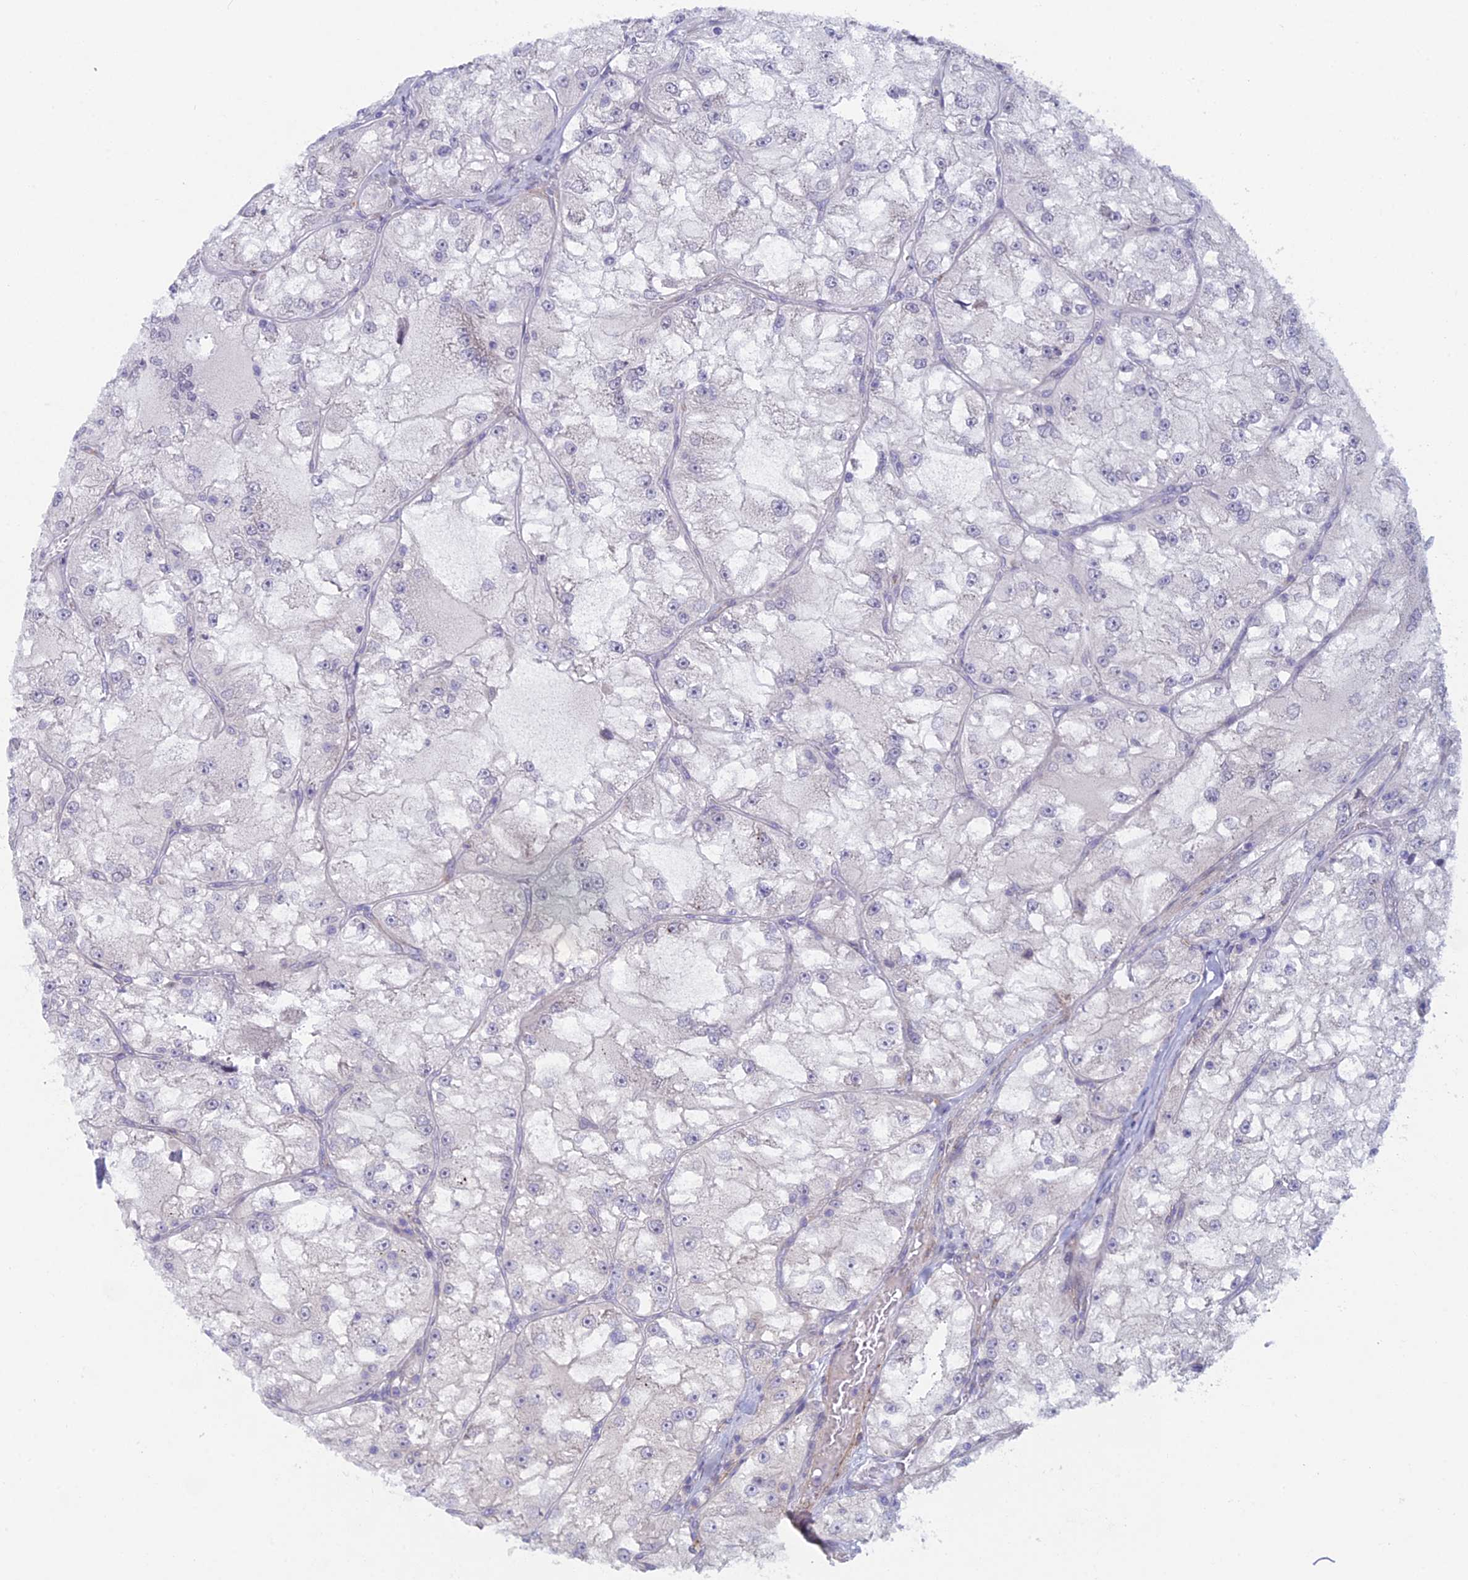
{"staining": {"intensity": "negative", "quantity": "none", "location": "none"}, "tissue": "renal cancer", "cell_type": "Tumor cells", "image_type": "cancer", "snomed": [{"axis": "morphology", "description": "Adenocarcinoma, NOS"}, {"axis": "topography", "description": "Kidney"}], "caption": "There is no significant expression in tumor cells of renal cancer (adenocarcinoma).", "gene": "PPP1R26", "patient": {"sex": "female", "age": 72}}